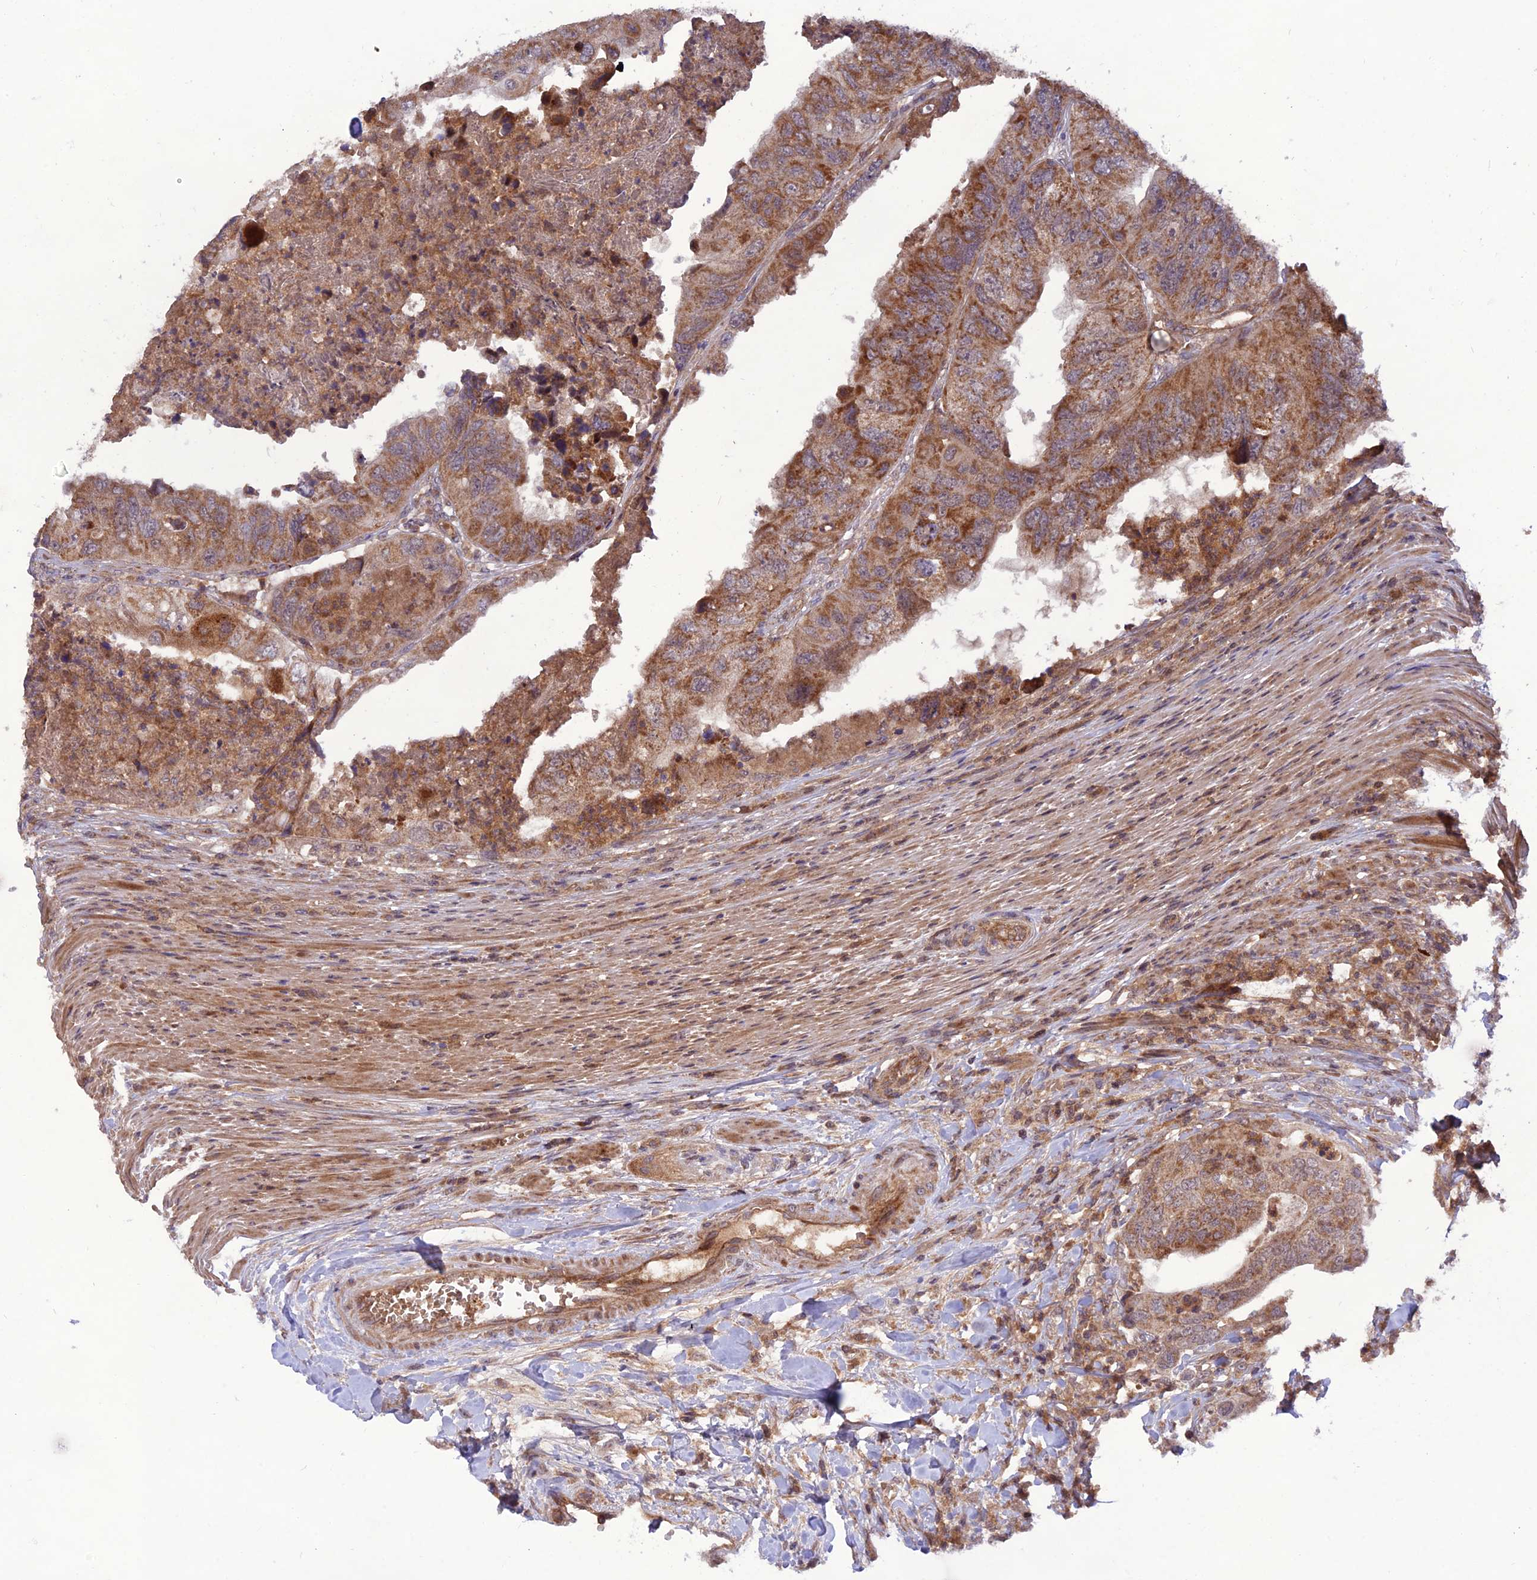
{"staining": {"intensity": "moderate", "quantity": ">75%", "location": "cytoplasmic/membranous"}, "tissue": "colorectal cancer", "cell_type": "Tumor cells", "image_type": "cancer", "snomed": [{"axis": "morphology", "description": "Adenocarcinoma, NOS"}, {"axis": "topography", "description": "Rectum"}], "caption": "The image exhibits a brown stain indicating the presence of a protein in the cytoplasmic/membranous of tumor cells in colorectal adenocarcinoma.", "gene": "NDUFC1", "patient": {"sex": "male", "age": 63}}